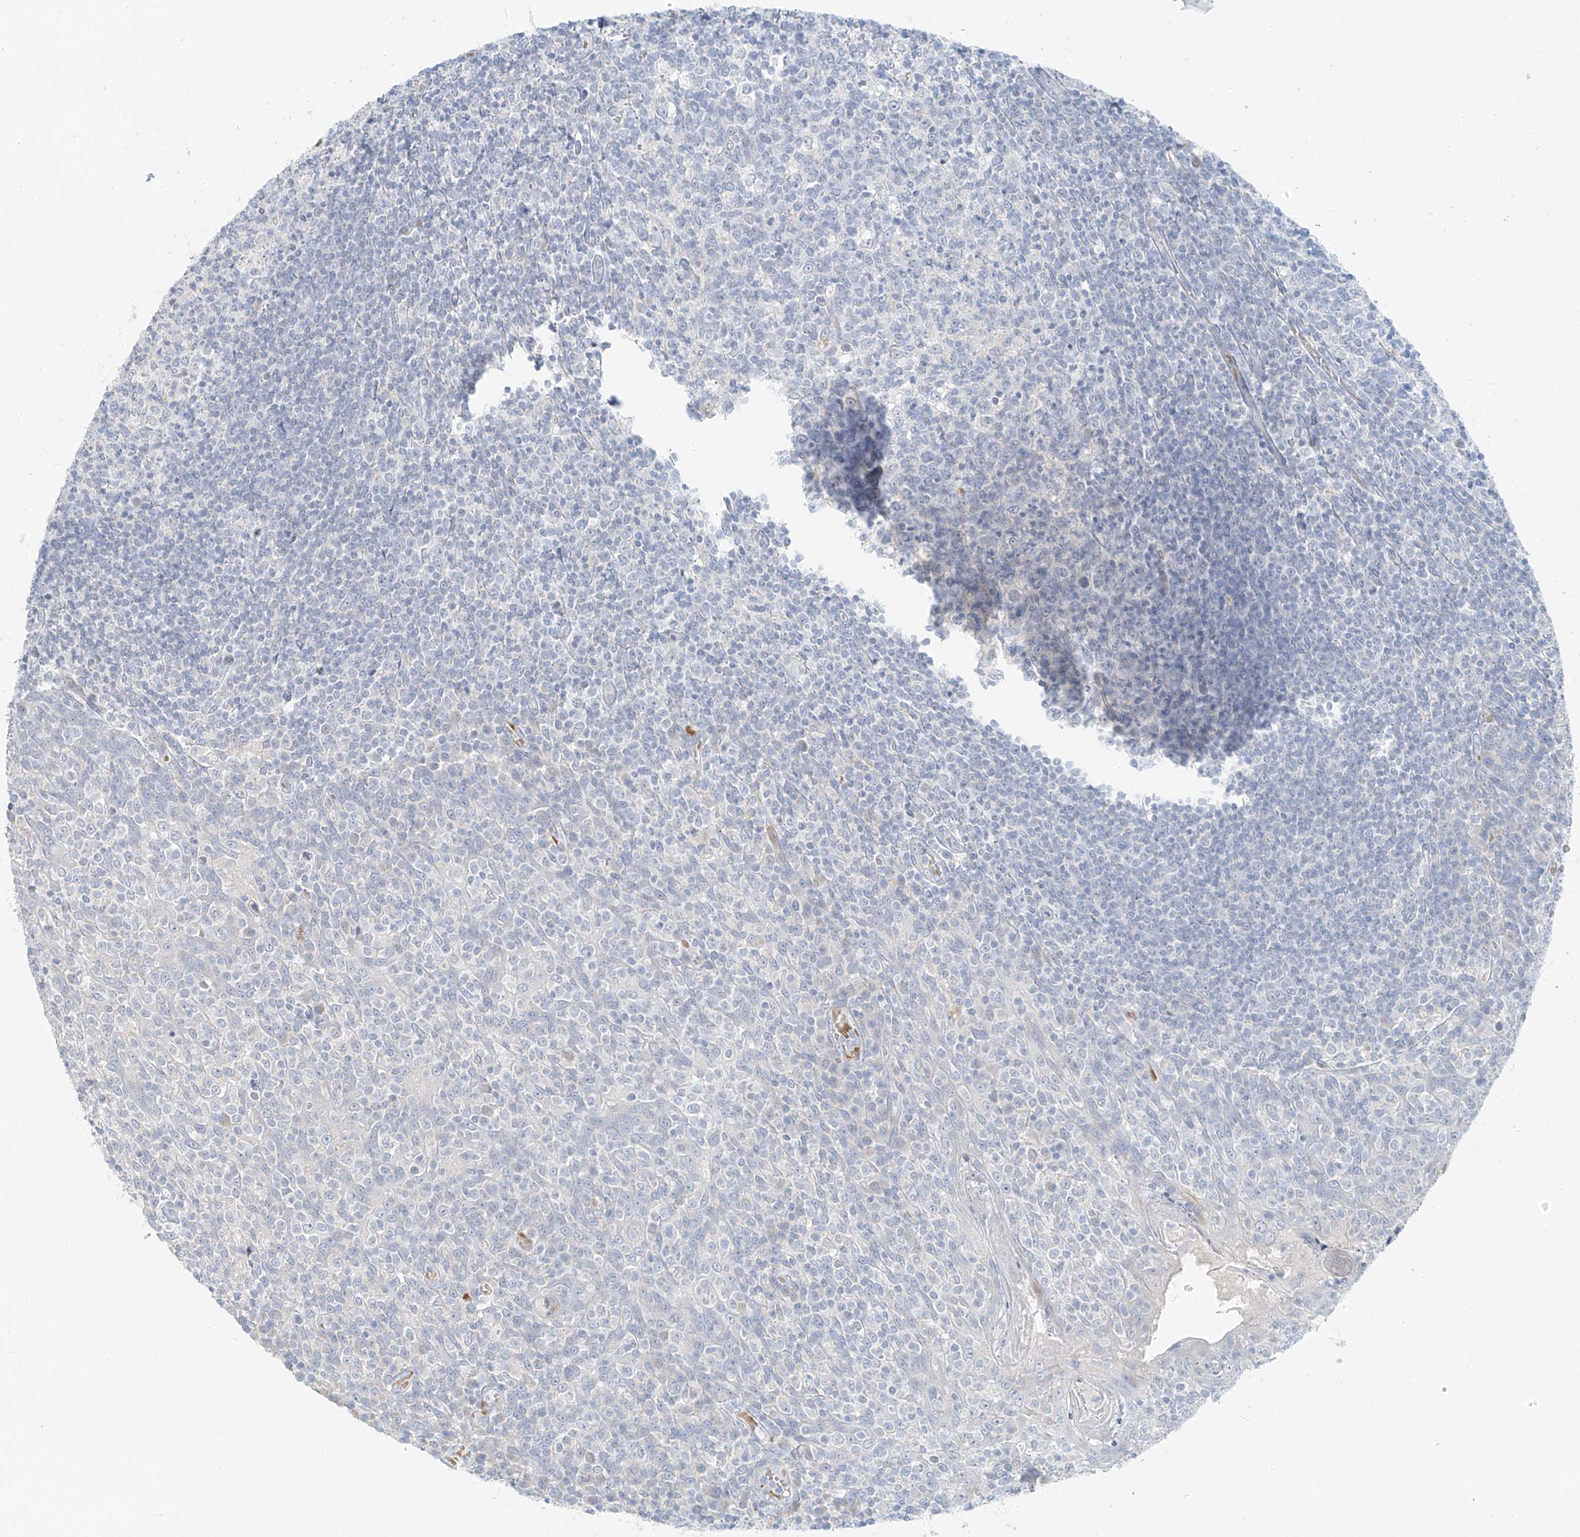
{"staining": {"intensity": "negative", "quantity": "none", "location": "none"}, "tissue": "tonsil", "cell_type": "Germinal center cells", "image_type": "normal", "snomed": [{"axis": "morphology", "description": "Normal tissue, NOS"}, {"axis": "topography", "description": "Tonsil"}], "caption": "Germinal center cells are negative for brown protein staining in normal tonsil. (DAB (3,3'-diaminobenzidine) IHC visualized using brightfield microscopy, high magnification).", "gene": "PGC", "patient": {"sex": "female", "age": 19}}